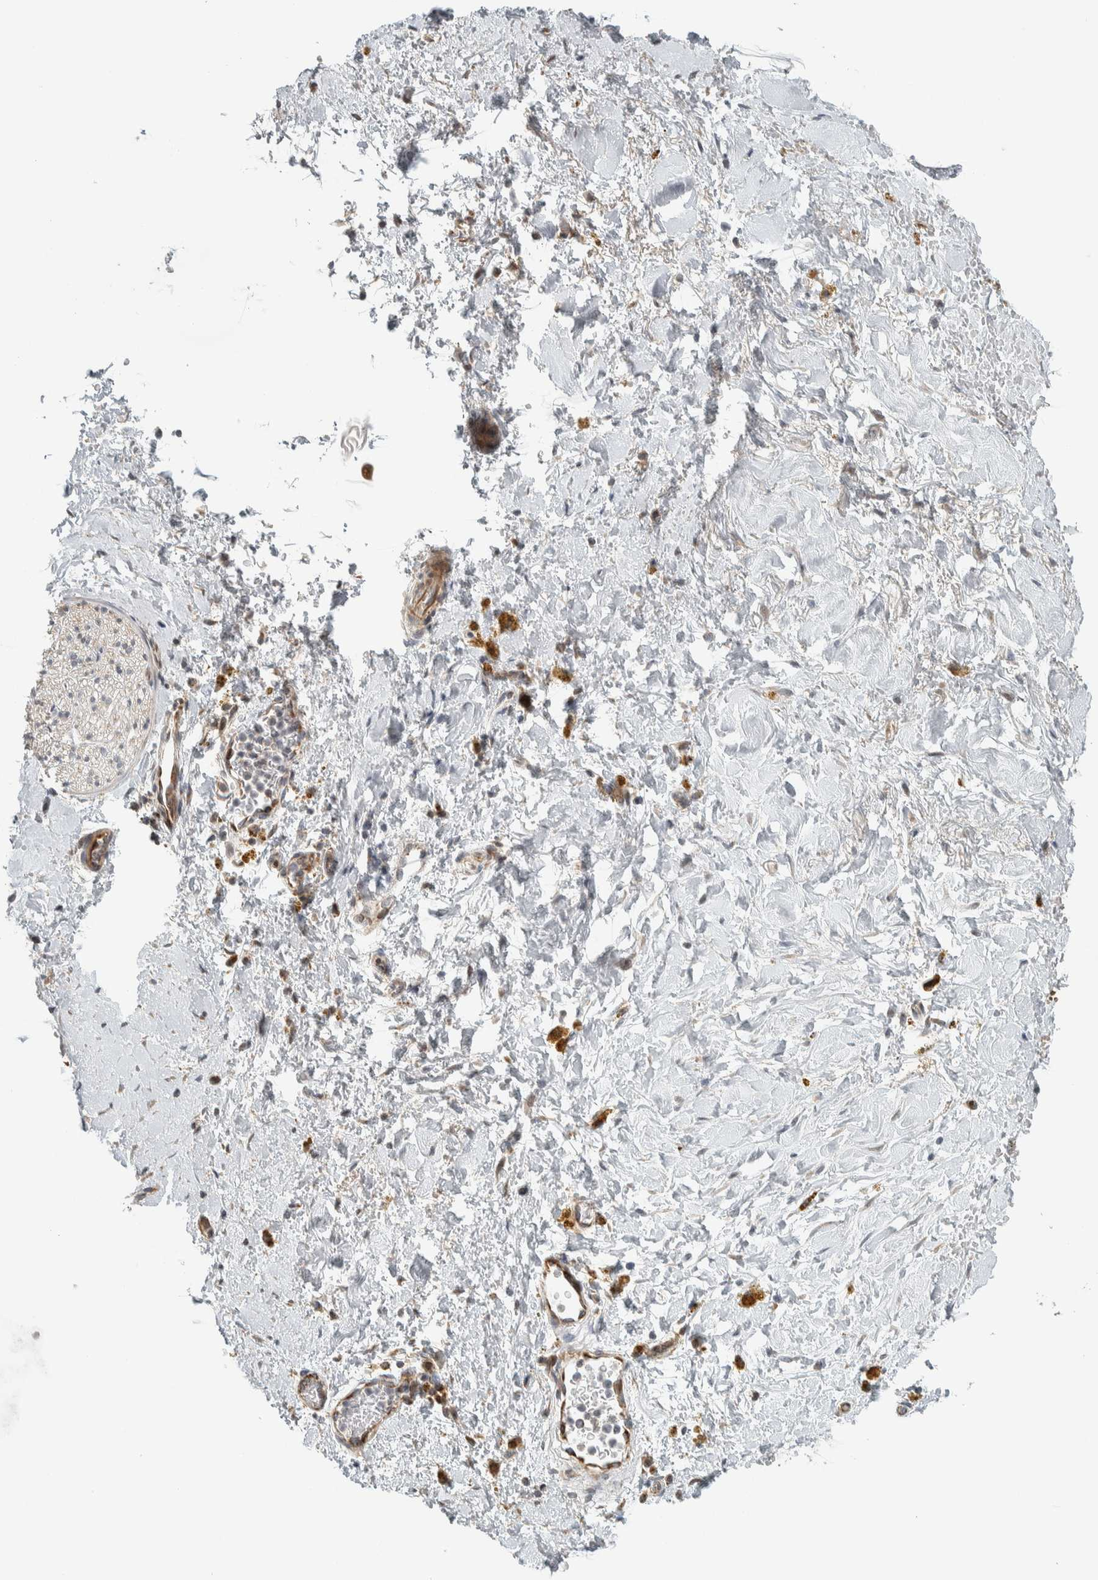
{"staining": {"intensity": "weak", "quantity": ">75%", "location": "cytoplasmic/membranous"}, "tissue": "adipose tissue", "cell_type": "Adipocytes", "image_type": "normal", "snomed": [{"axis": "morphology", "description": "Normal tissue, NOS"}, {"axis": "topography", "description": "Kidney"}, {"axis": "topography", "description": "Peripheral nerve tissue"}], "caption": "This micrograph exhibits immunohistochemistry staining of normal adipose tissue, with low weak cytoplasmic/membranous staining in about >75% of adipocytes.", "gene": "AFP", "patient": {"sex": "male", "age": 7}}